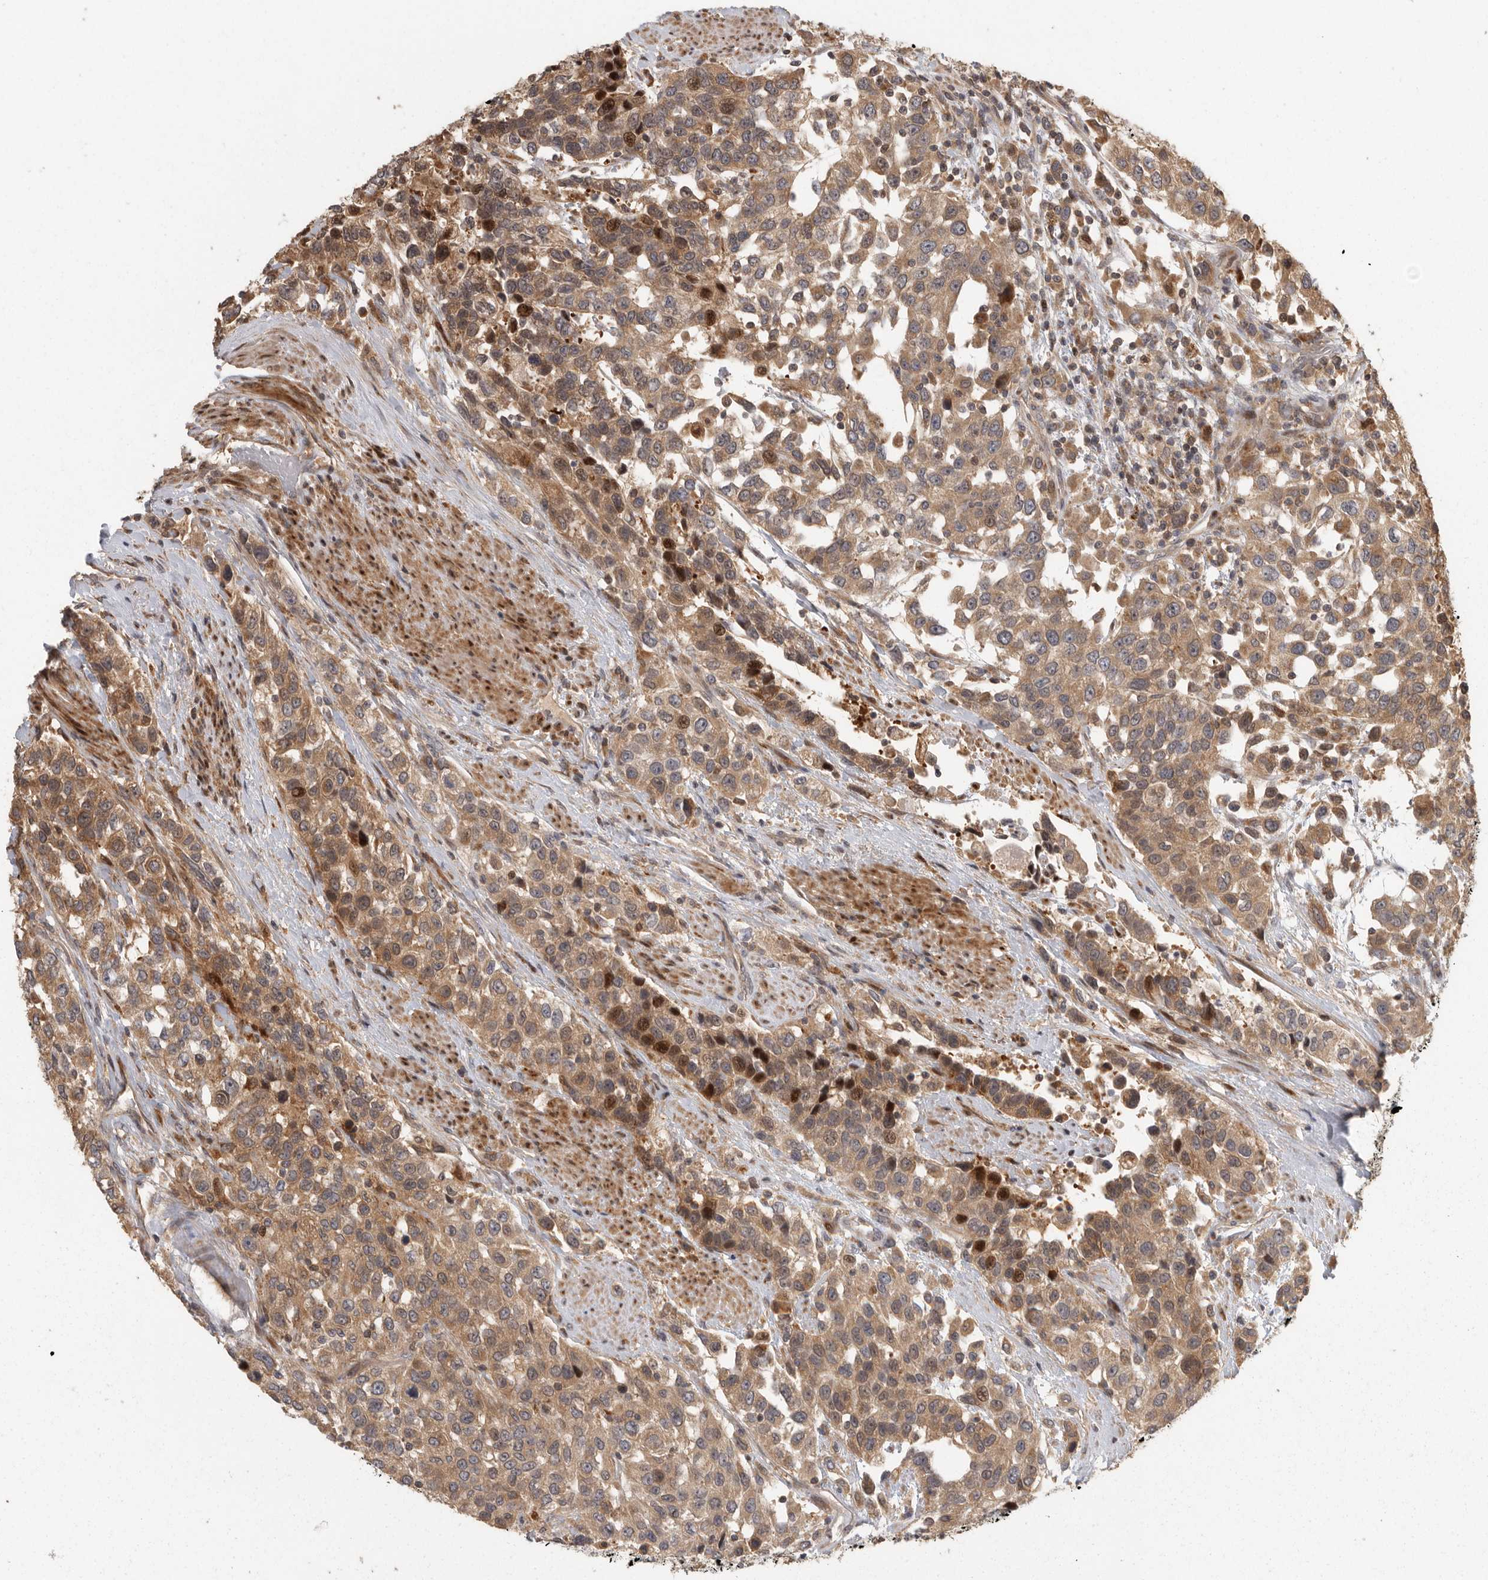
{"staining": {"intensity": "moderate", "quantity": ">75%", "location": "cytoplasmic/membranous"}, "tissue": "urothelial cancer", "cell_type": "Tumor cells", "image_type": "cancer", "snomed": [{"axis": "morphology", "description": "Urothelial carcinoma, High grade"}, {"axis": "topography", "description": "Urinary bladder"}], "caption": "A photomicrograph of human high-grade urothelial carcinoma stained for a protein exhibits moderate cytoplasmic/membranous brown staining in tumor cells.", "gene": "SWT1", "patient": {"sex": "female", "age": 80}}